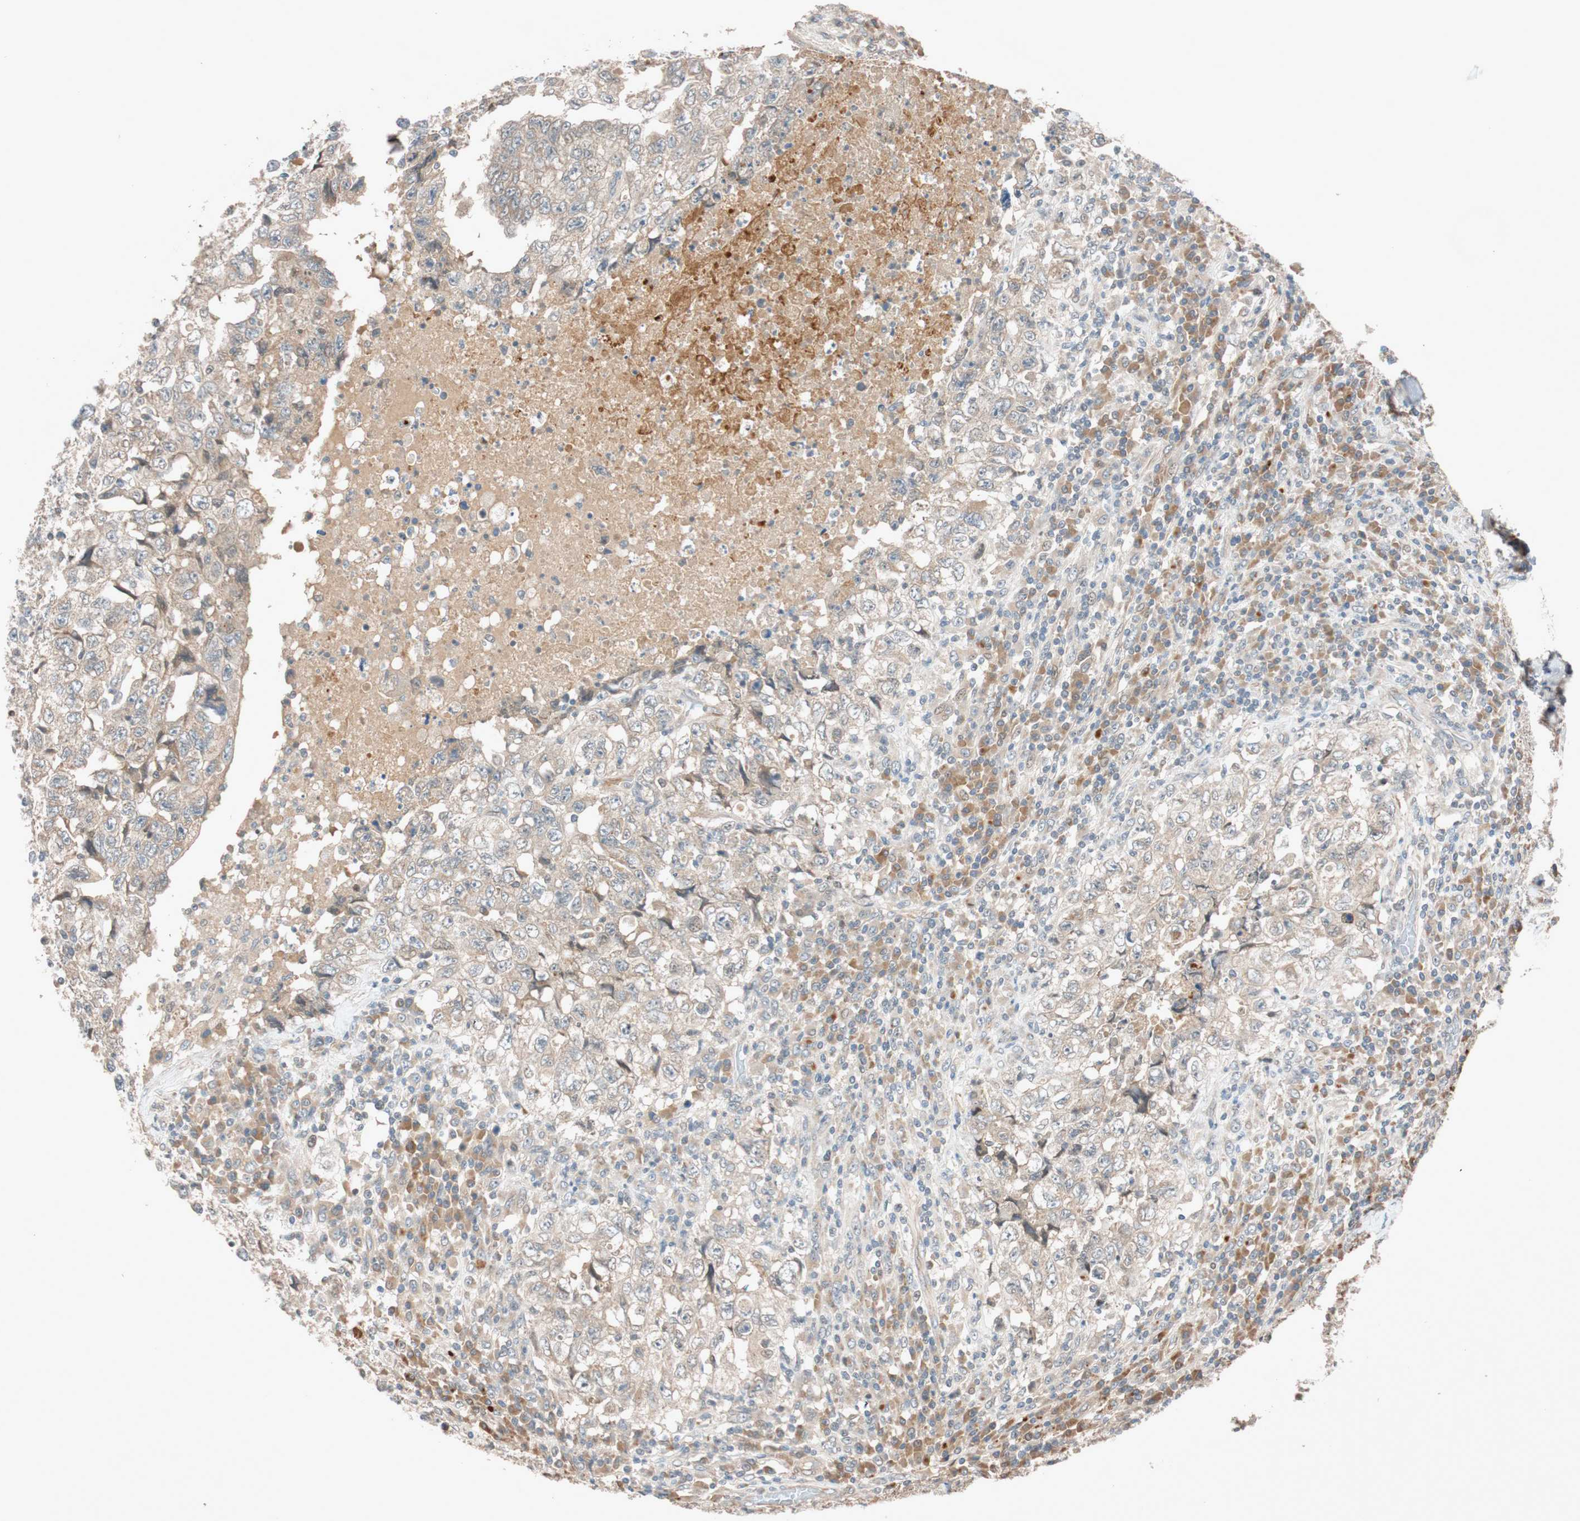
{"staining": {"intensity": "weak", "quantity": "25%-75%", "location": "cytoplasmic/membranous"}, "tissue": "testis cancer", "cell_type": "Tumor cells", "image_type": "cancer", "snomed": [{"axis": "morphology", "description": "Necrosis, NOS"}, {"axis": "morphology", "description": "Carcinoma, Embryonal, NOS"}, {"axis": "topography", "description": "Testis"}], "caption": "Tumor cells exhibit low levels of weak cytoplasmic/membranous positivity in about 25%-75% of cells in testis embryonal carcinoma.", "gene": "EPHA6", "patient": {"sex": "male", "age": 19}}